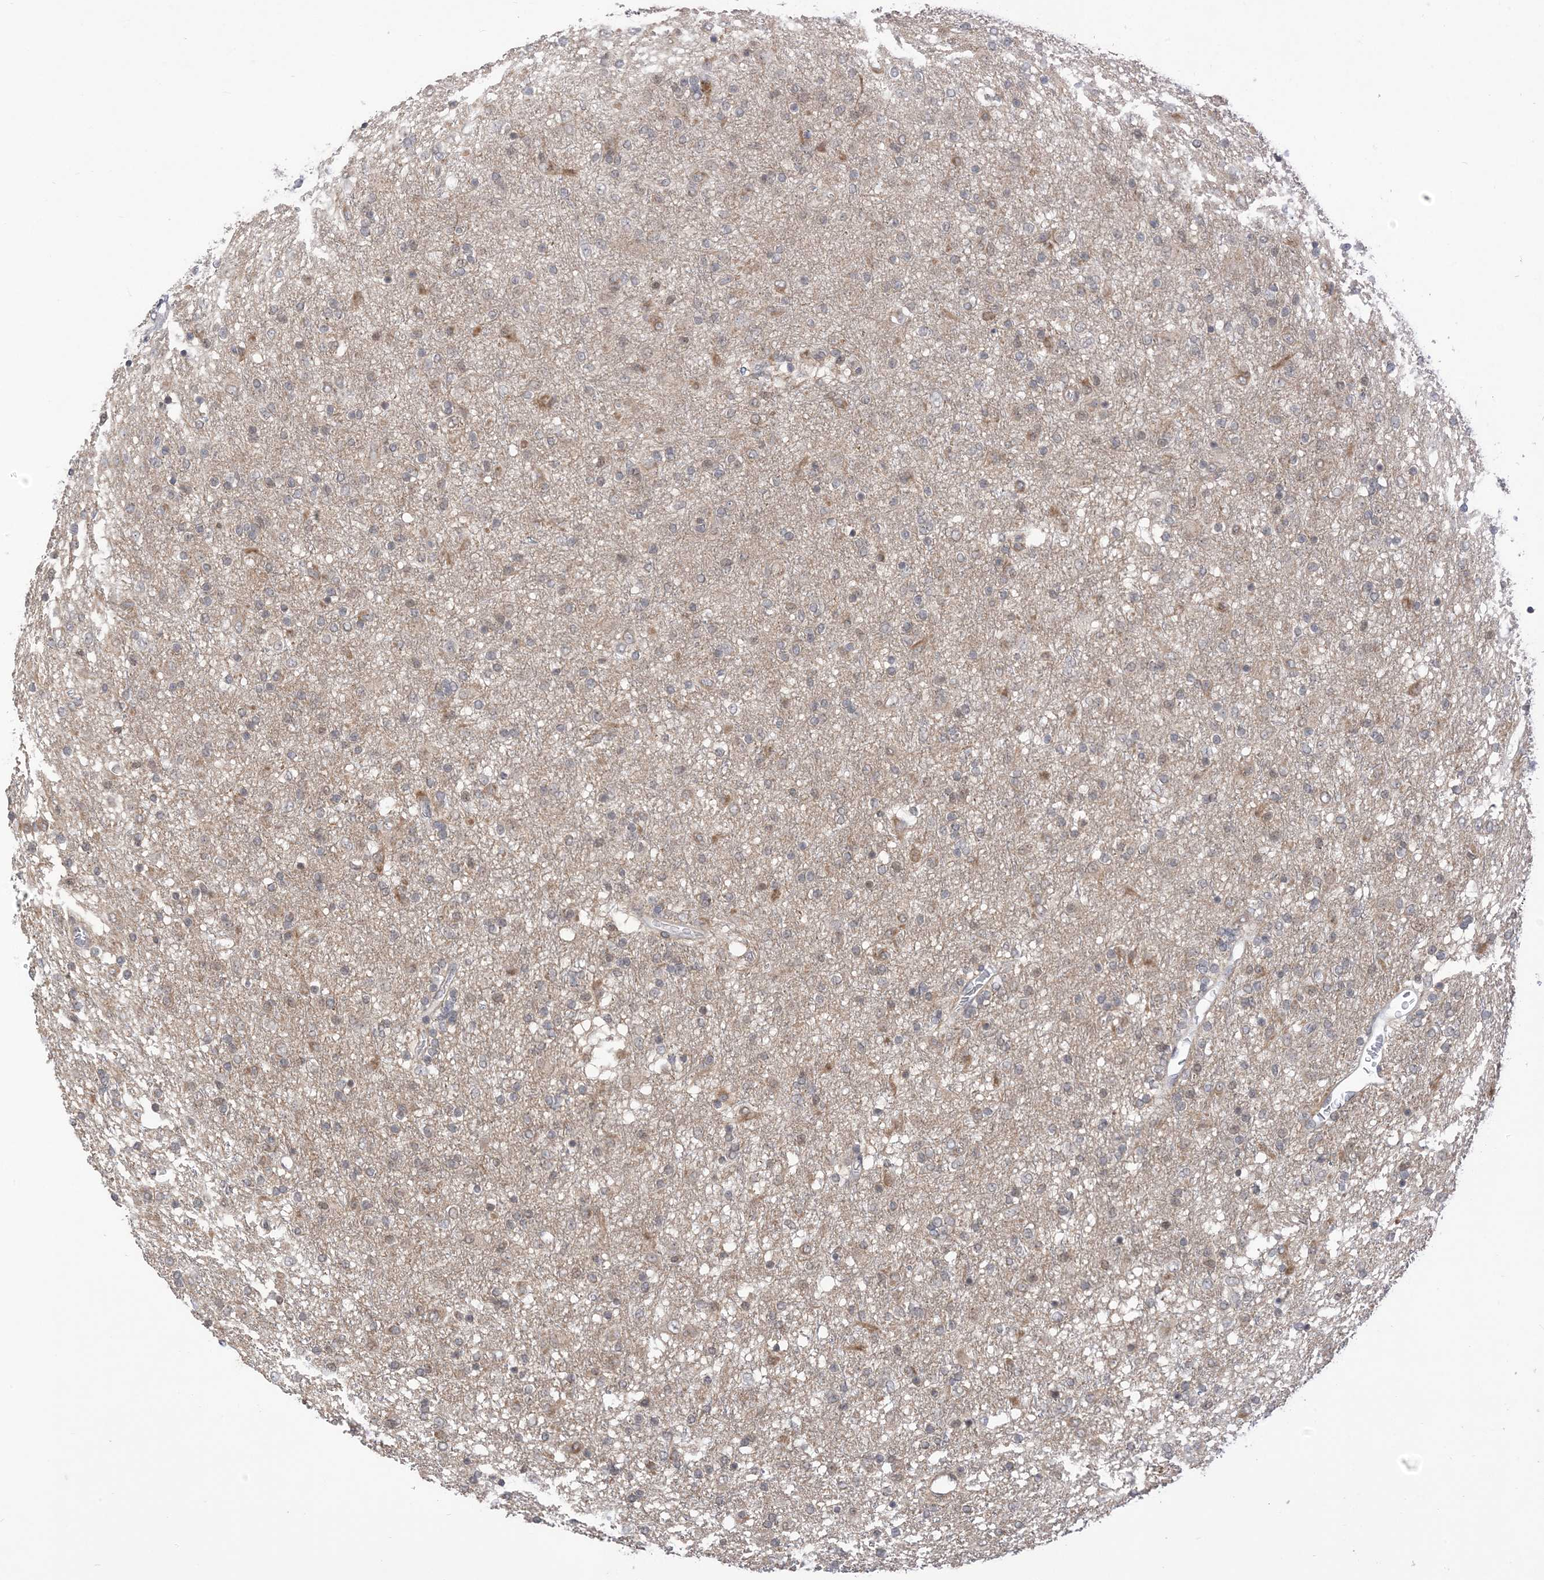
{"staining": {"intensity": "negative", "quantity": "none", "location": "none"}, "tissue": "glioma", "cell_type": "Tumor cells", "image_type": "cancer", "snomed": [{"axis": "morphology", "description": "Glioma, malignant, Low grade"}, {"axis": "topography", "description": "Brain"}], "caption": "Malignant glioma (low-grade) was stained to show a protein in brown. There is no significant staining in tumor cells.", "gene": "RANBP9", "patient": {"sex": "male", "age": 65}}